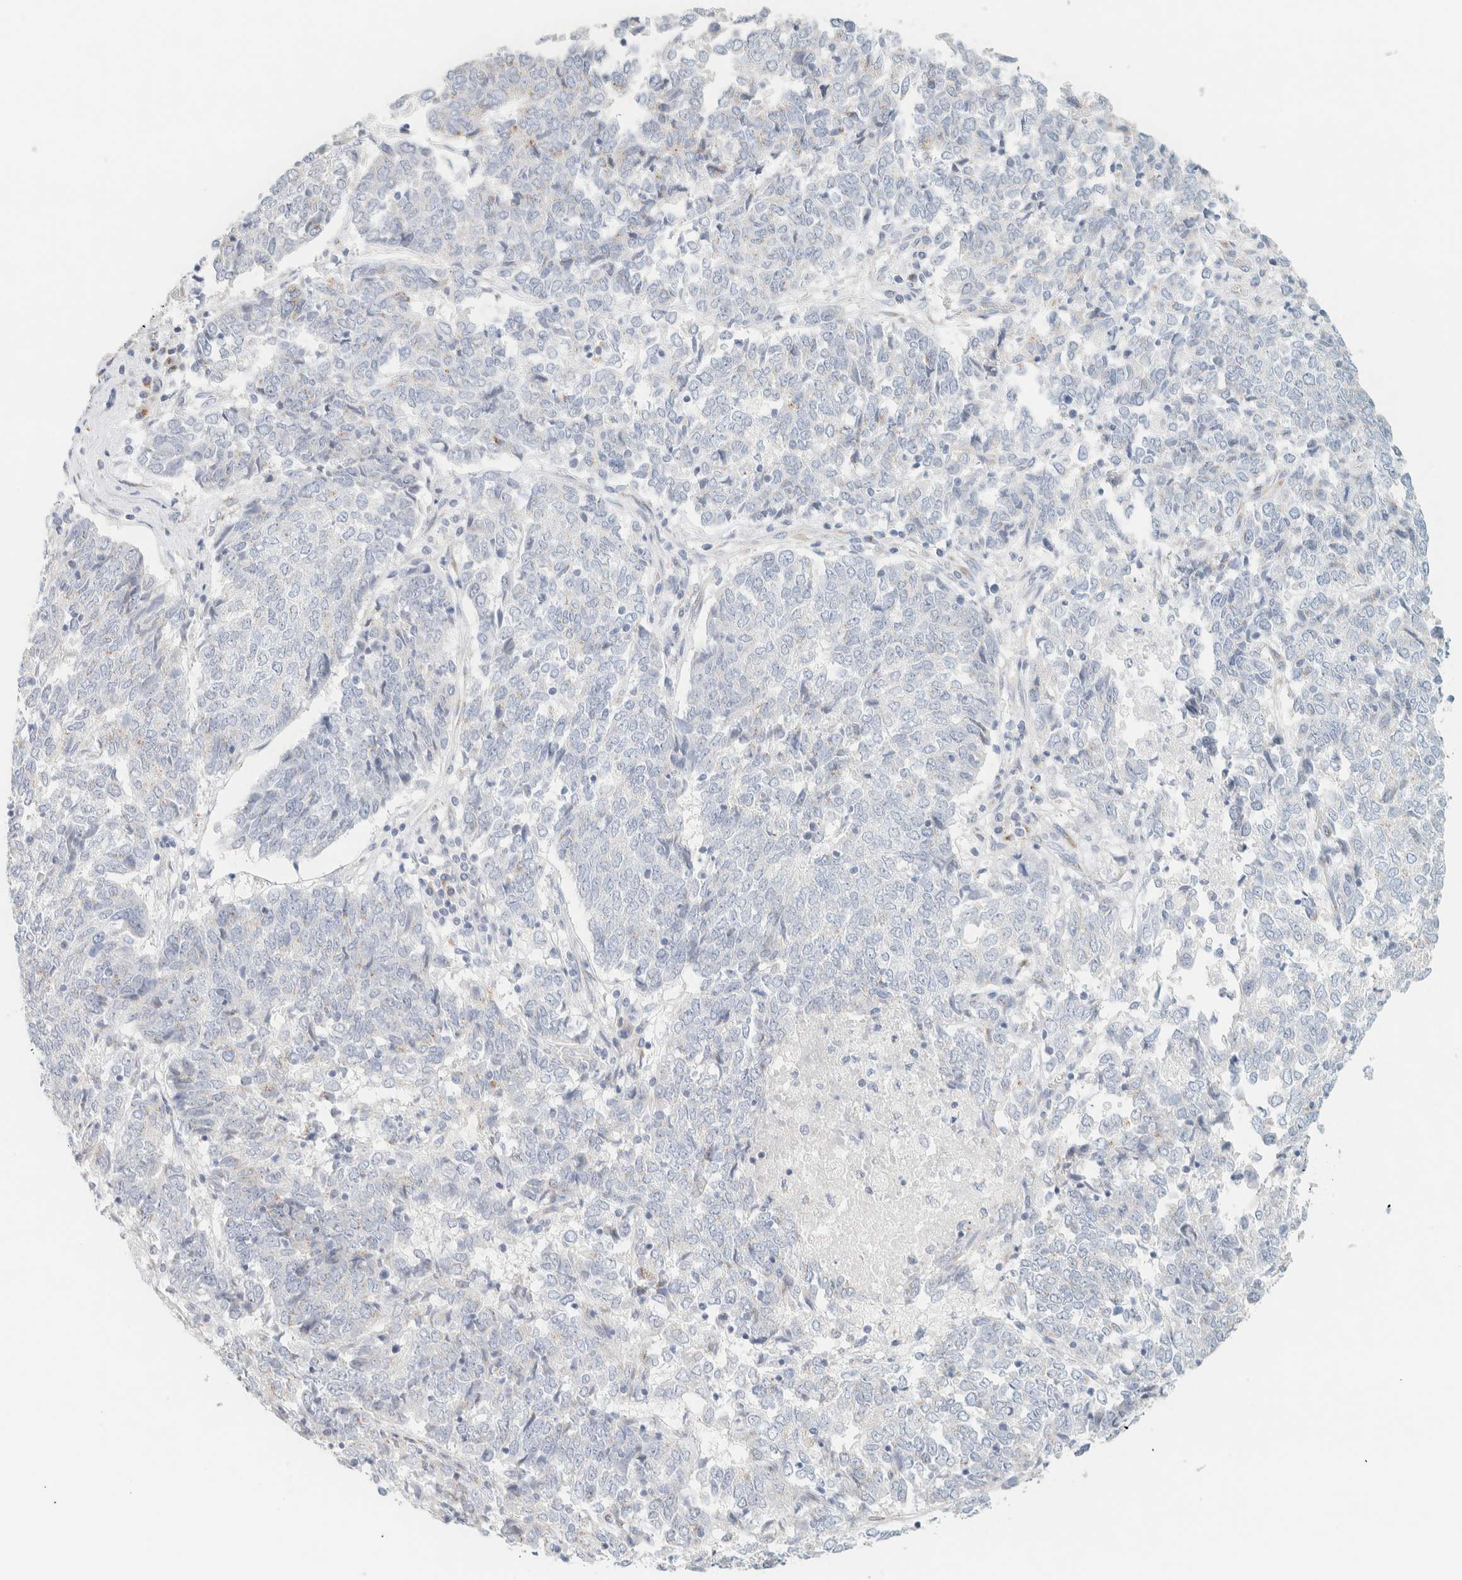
{"staining": {"intensity": "negative", "quantity": "none", "location": "none"}, "tissue": "endometrial cancer", "cell_type": "Tumor cells", "image_type": "cancer", "snomed": [{"axis": "morphology", "description": "Adenocarcinoma, NOS"}, {"axis": "topography", "description": "Endometrium"}], "caption": "Tumor cells show no significant protein staining in endometrial cancer (adenocarcinoma).", "gene": "SPNS3", "patient": {"sex": "female", "age": 80}}